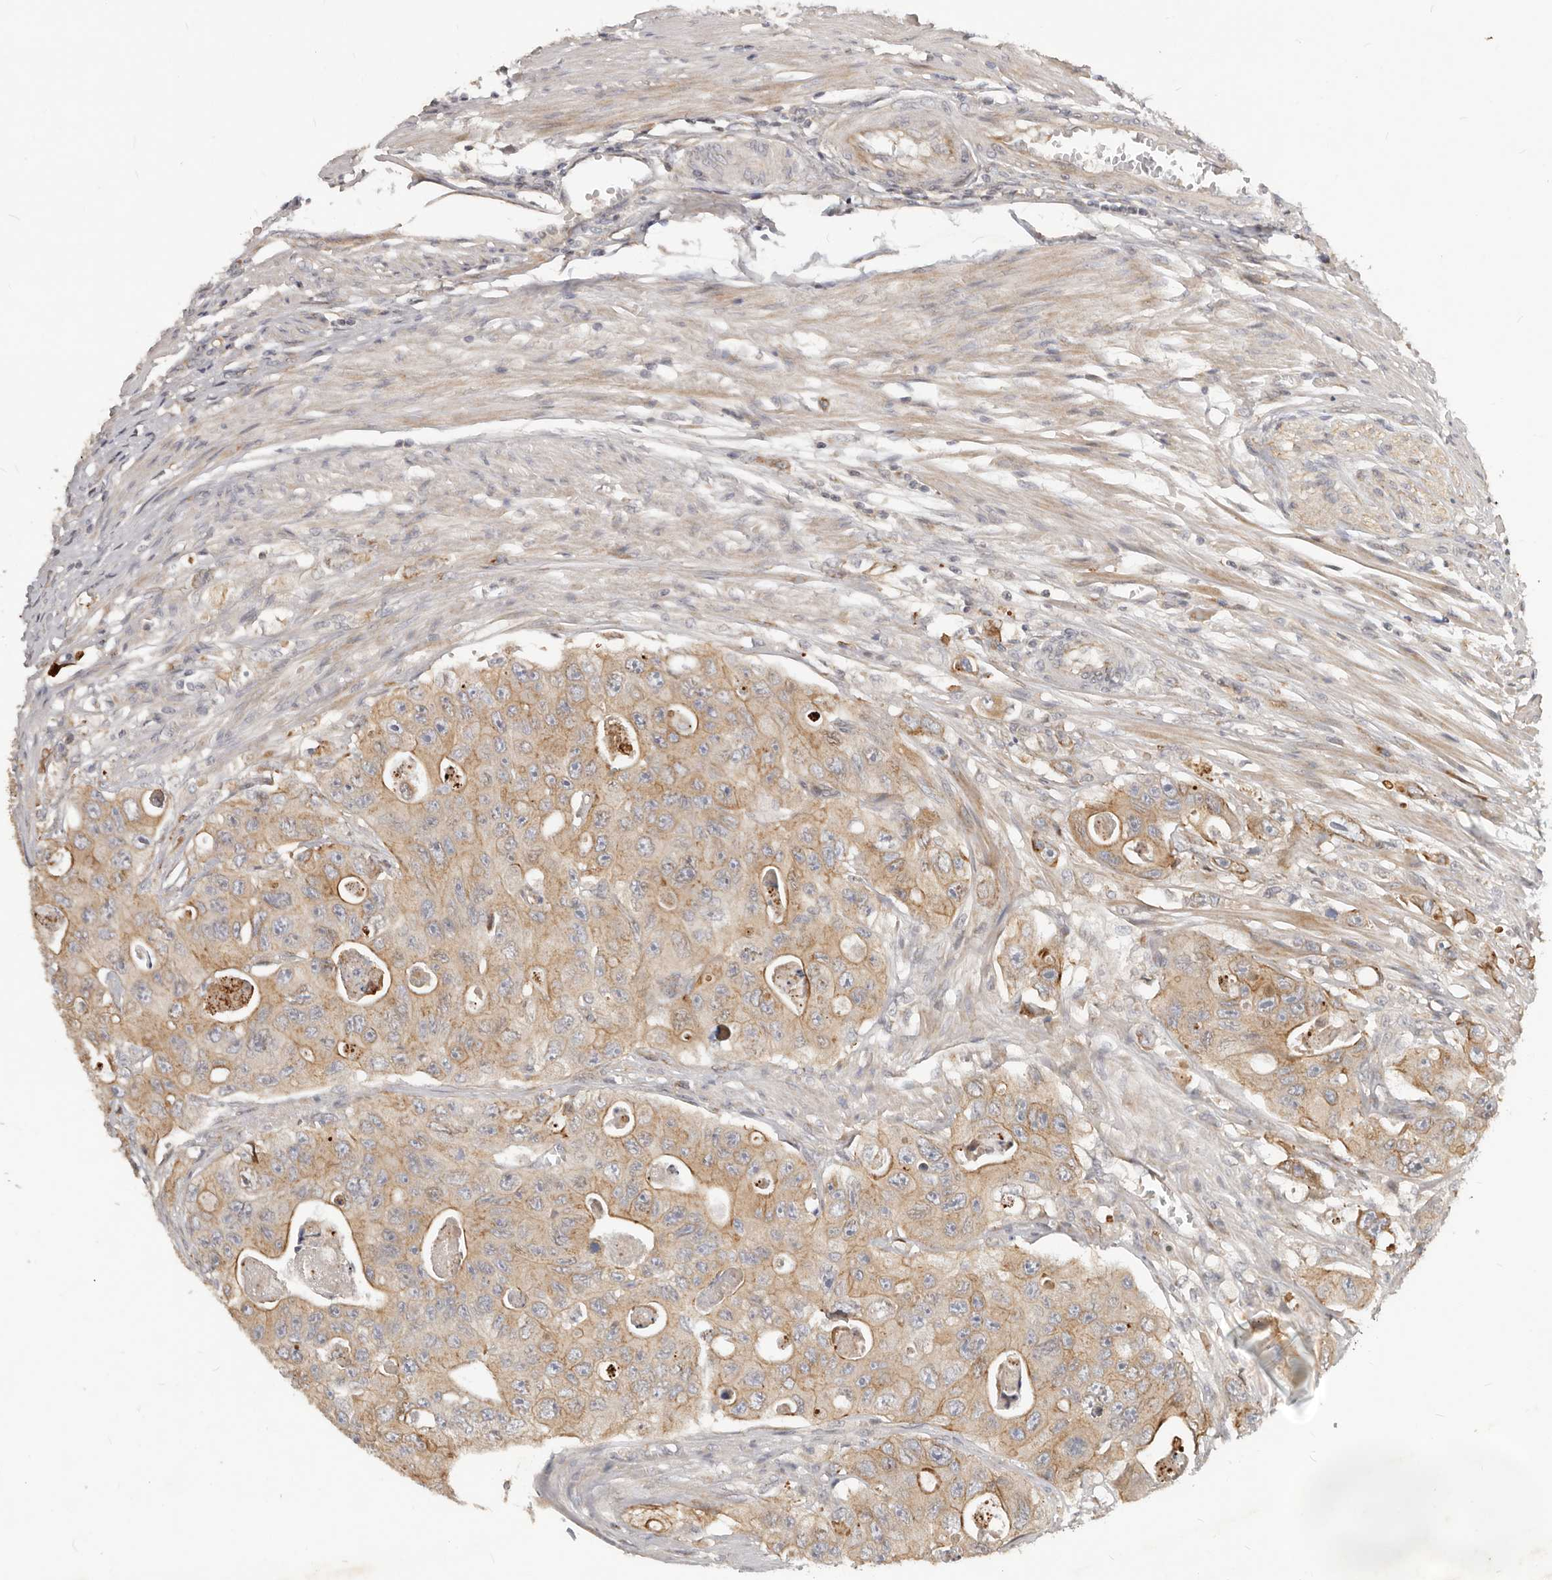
{"staining": {"intensity": "moderate", "quantity": ">75%", "location": "cytoplasmic/membranous"}, "tissue": "colorectal cancer", "cell_type": "Tumor cells", "image_type": "cancer", "snomed": [{"axis": "morphology", "description": "Adenocarcinoma, NOS"}, {"axis": "topography", "description": "Colon"}], "caption": "A brown stain highlights moderate cytoplasmic/membranous positivity of a protein in human colorectal cancer tumor cells. The staining is performed using DAB brown chromogen to label protein expression. The nuclei are counter-stained blue using hematoxylin.", "gene": "NPY4R", "patient": {"sex": "female", "age": 46}}